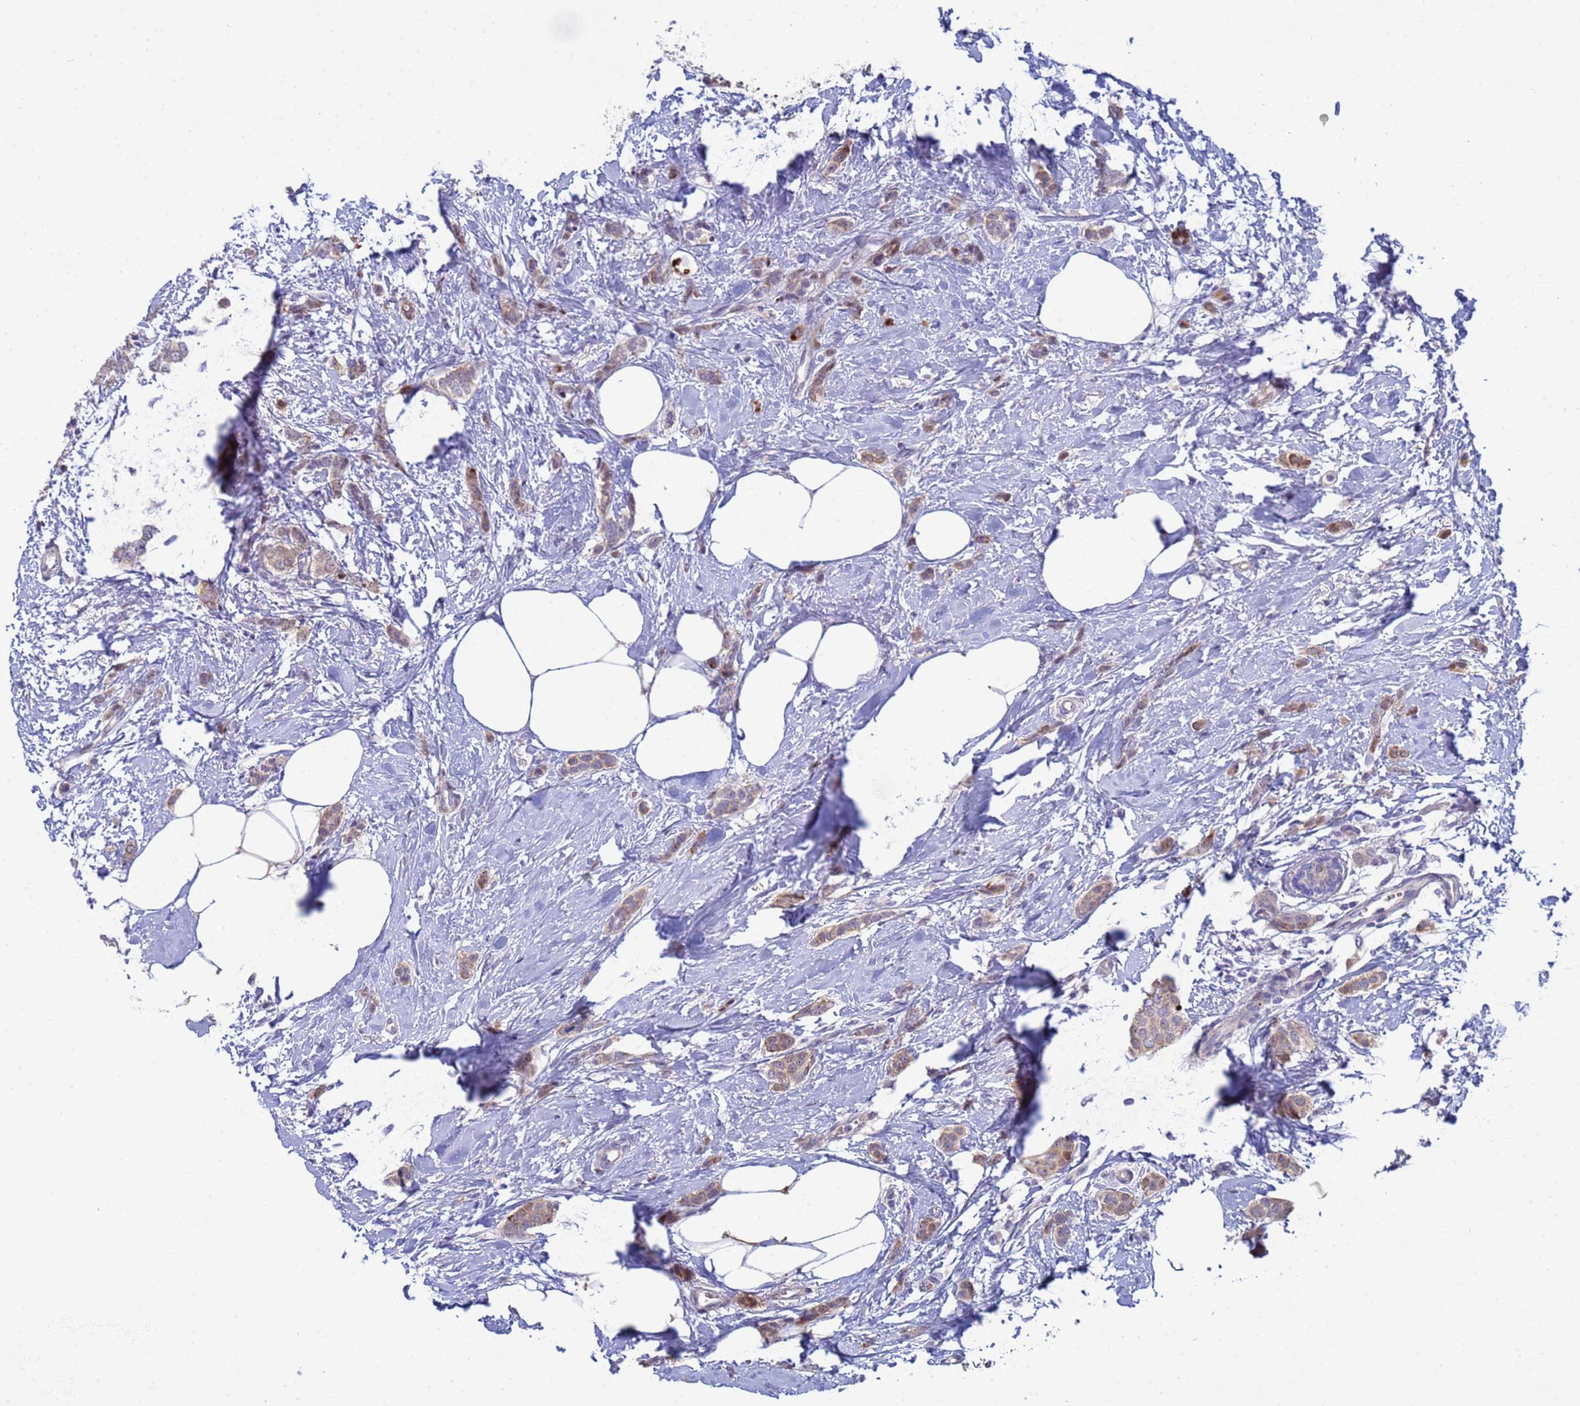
{"staining": {"intensity": "moderate", "quantity": "<25%", "location": "cytoplasmic/membranous"}, "tissue": "breast cancer", "cell_type": "Tumor cells", "image_type": "cancer", "snomed": [{"axis": "morphology", "description": "Duct carcinoma"}, {"axis": "topography", "description": "Breast"}], "caption": "Moderate cytoplasmic/membranous protein positivity is present in about <25% of tumor cells in breast invasive ductal carcinoma.", "gene": "PPP6R1", "patient": {"sex": "female", "age": 72}}